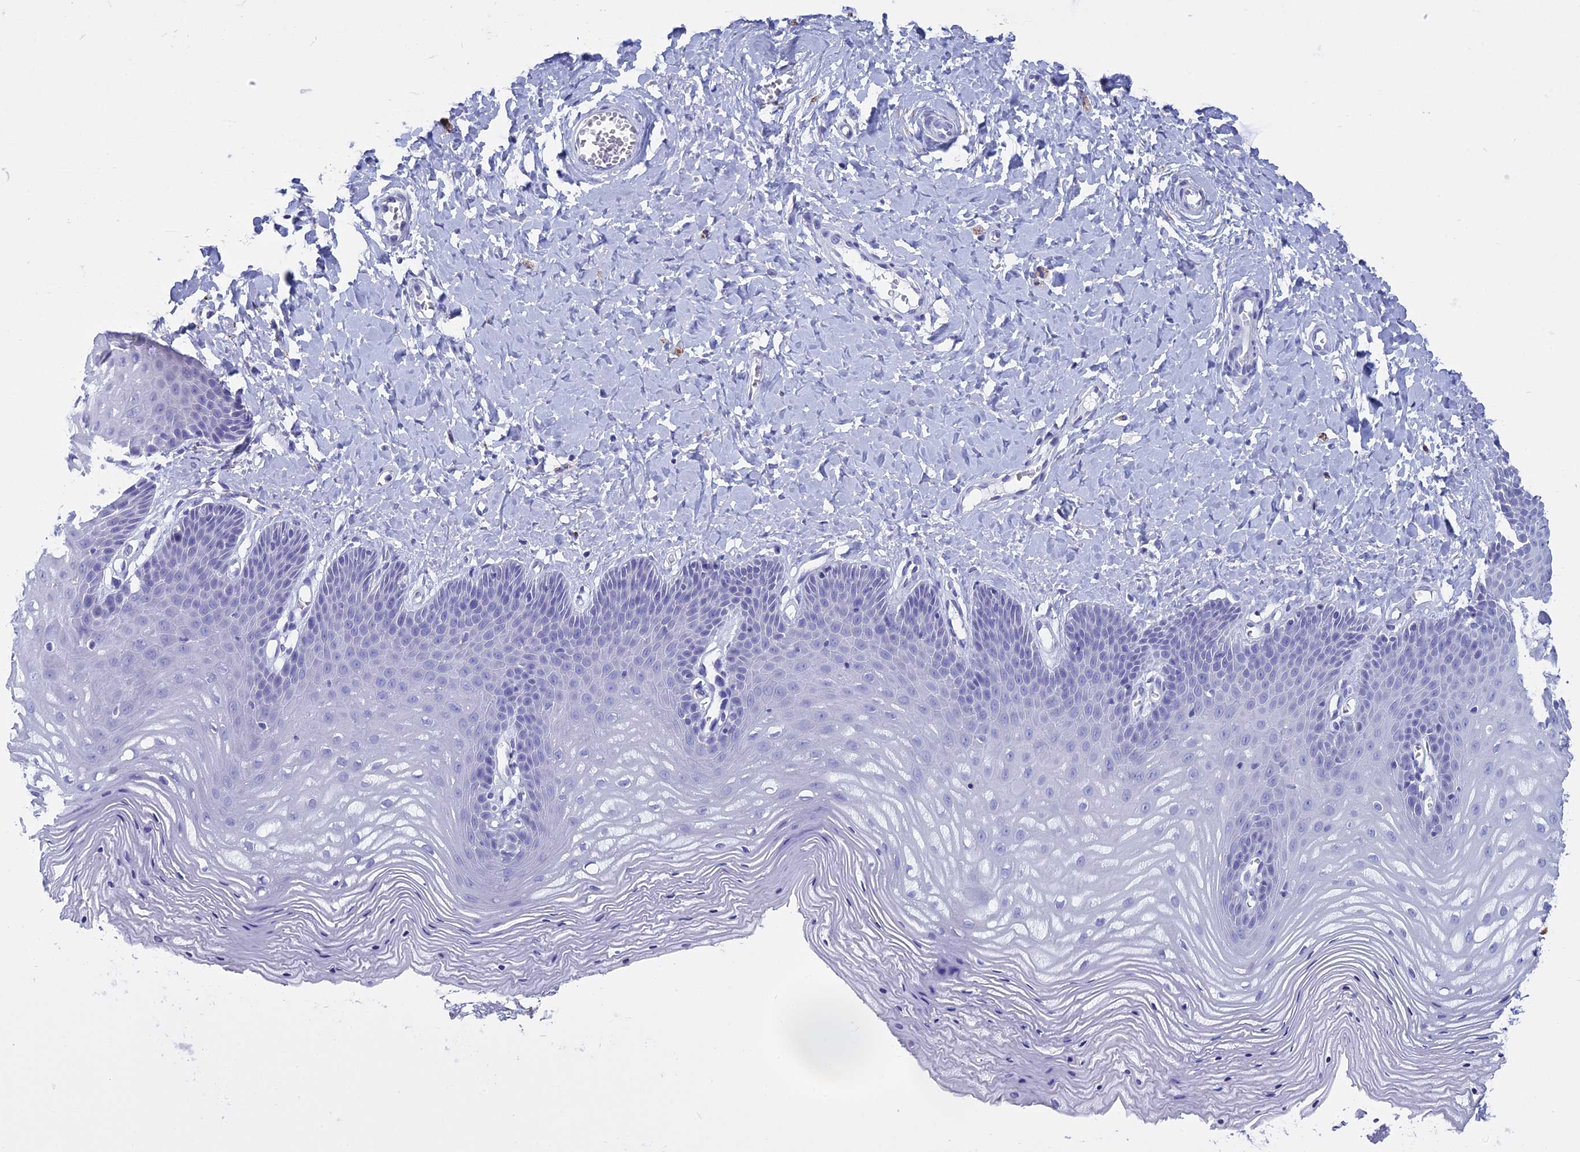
{"staining": {"intensity": "negative", "quantity": "none", "location": "none"}, "tissue": "vagina", "cell_type": "Squamous epithelial cells", "image_type": "normal", "snomed": [{"axis": "morphology", "description": "Normal tissue, NOS"}, {"axis": "topography", "description": "Vagina"}], "caption": "This is an immunohistochemistry photomicrograph of unremarkable vagina. There is no expression in squamous epithelial cells.", "gene": "MAP6", "patient": {"sex": "female", "age": 65}}